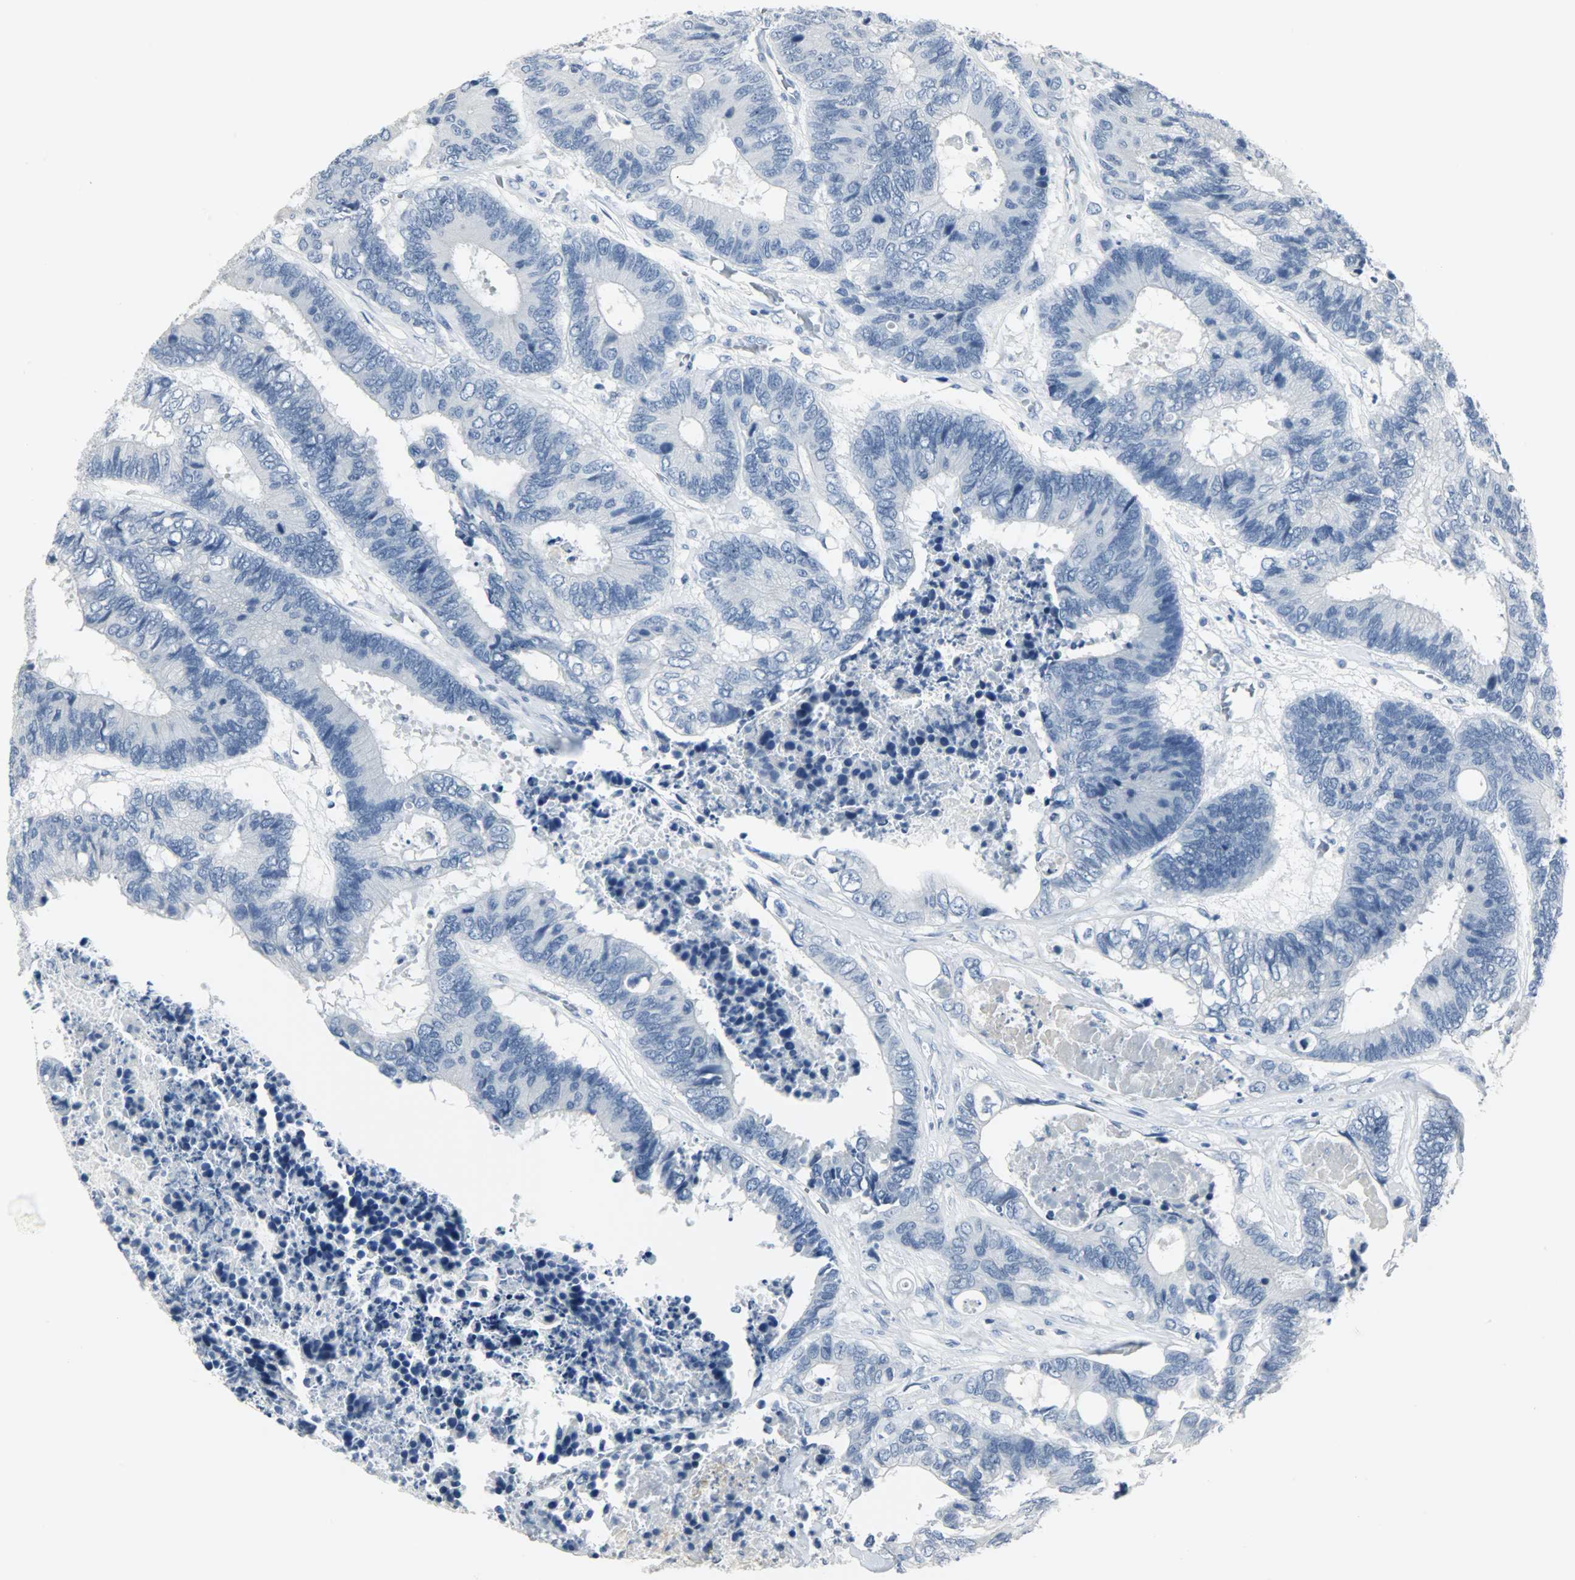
{"staining": {"intensity": "negative", "quantity": "none", "location": "none"}, "tissue": "colorectal cancer", "cell_type": "Tumor cells", "image_type": "cancer", "snomed": [{"axis": "morphology", "description": "Adenocarcinoma, NOS"}, {"axis": "topography", "description": "Rectum"}], "caption": "Tumor cells show no significant protein staining in colorectal adenocarcinoma.", "gene": "KIT", "patient": {"sex": "male", "age": 55}}